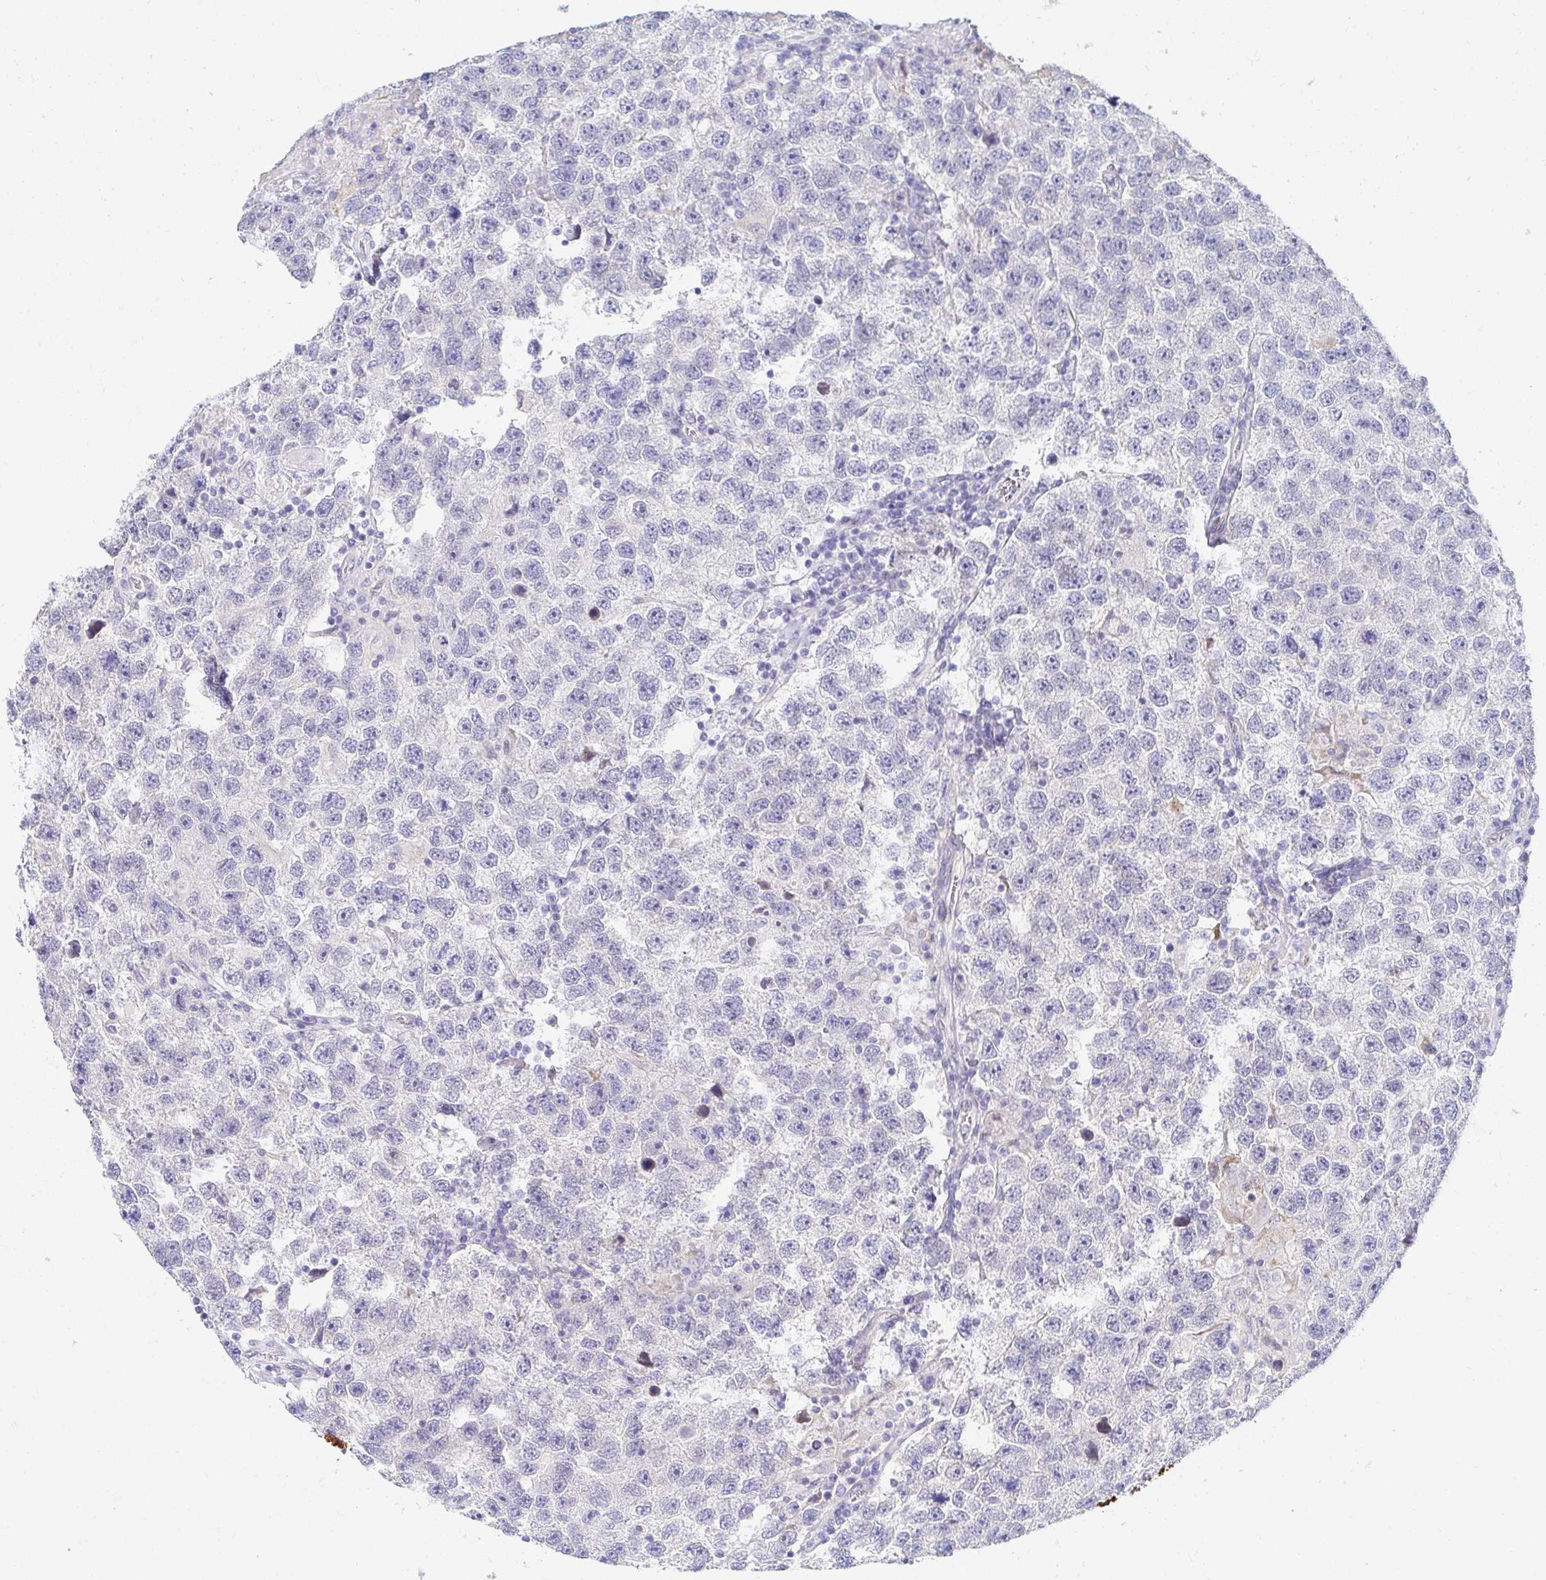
{"staining": {"intensity": "negative", "quantity": "none", "location": "none"}, "tissue": "testis cancer", "cell_type": "Tumor cells", "image_type": "cancer", "snomed": [{"axis": "morphology", "description": "Seminoma, NOS"}, {"axis": "topography", "description": "Testis"}], "caption": "Immunohistochemical staining of human testis seminoma shows no significant staining in tumor cells. (Immunohistochemistry (ihc), brightfield microscopy, high magnification).", "gene": "AKAP14", "patient": {"sex": "male", "age": 26}}